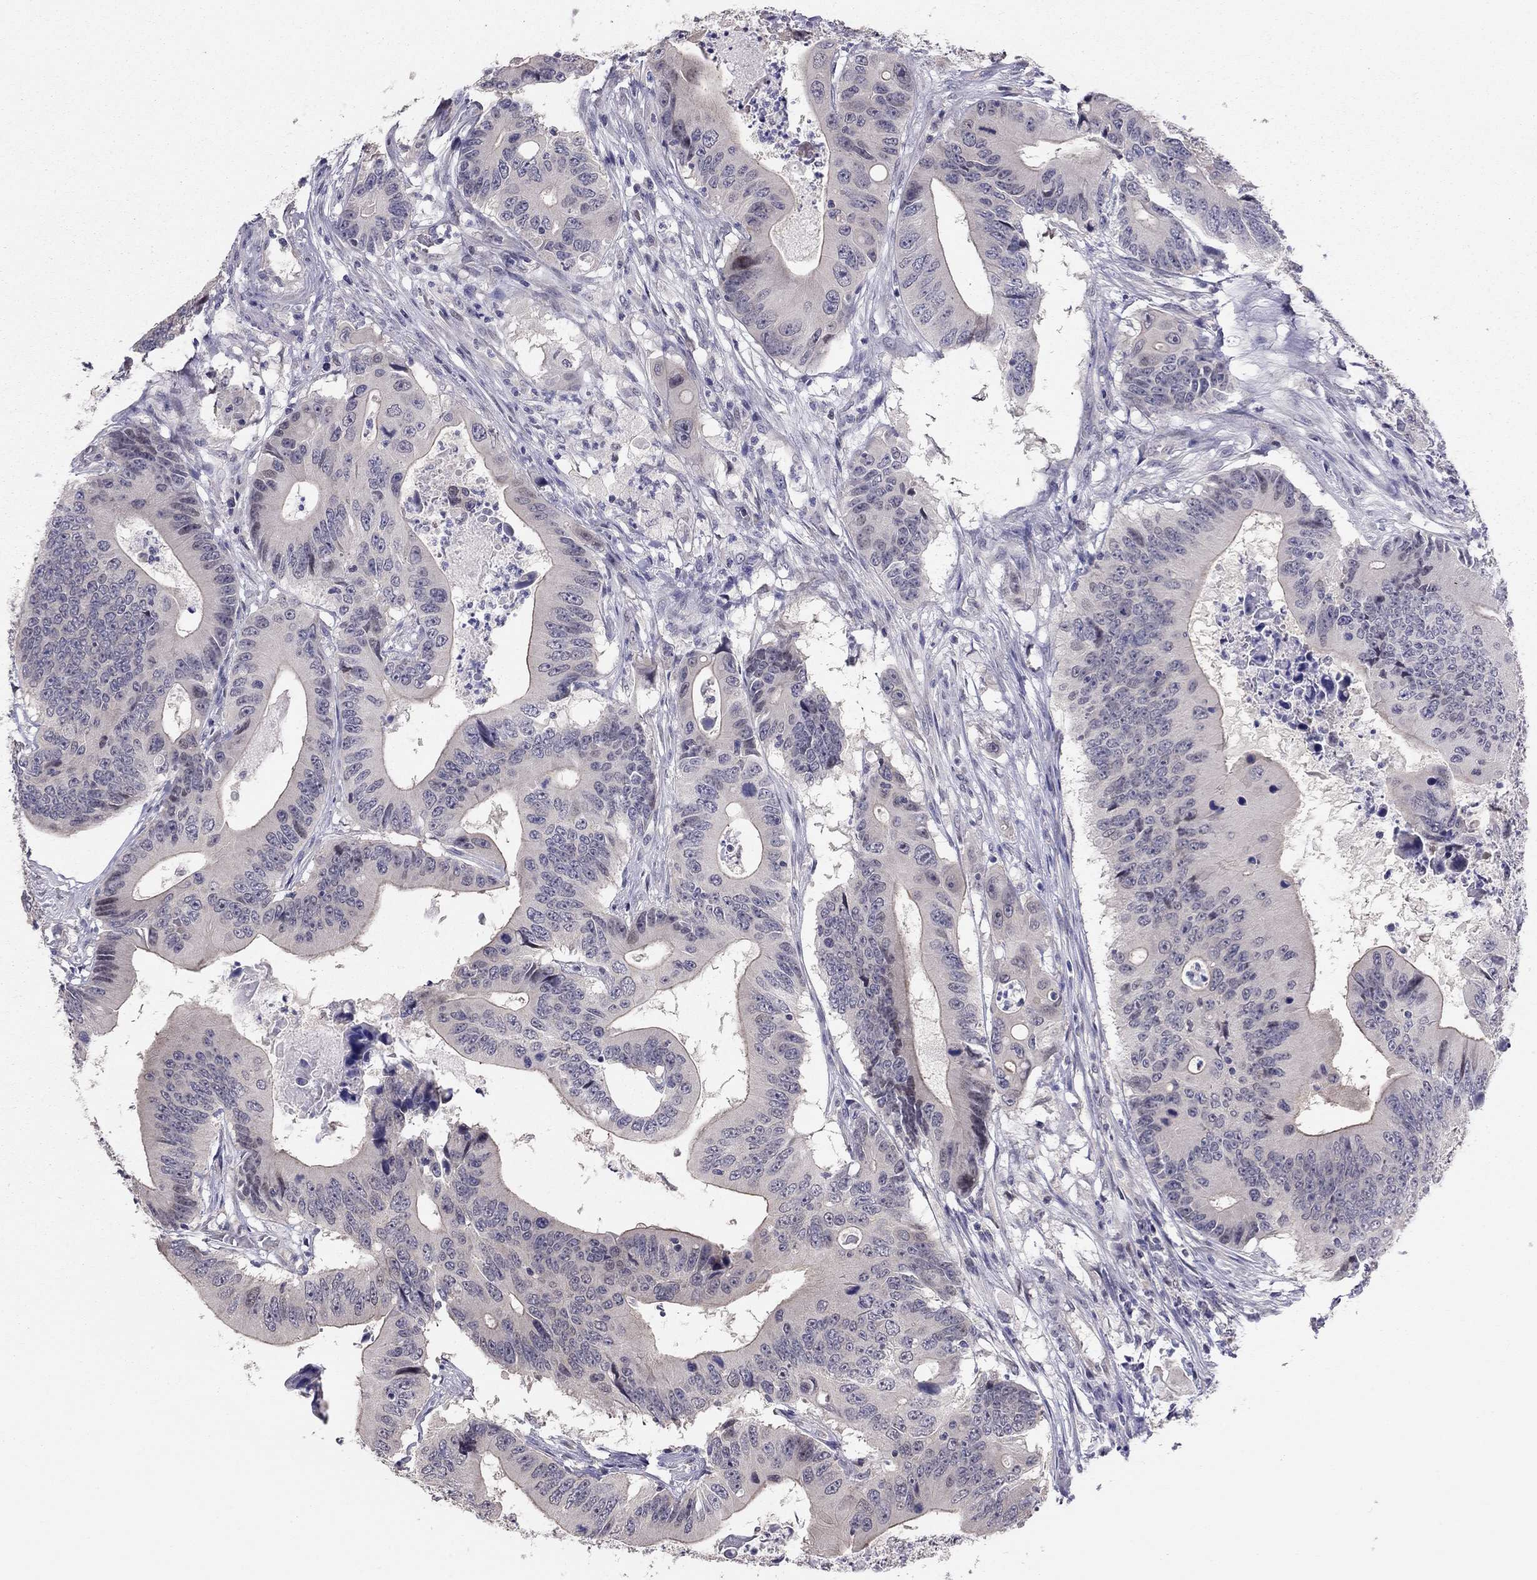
{"staining": {"intensity": "negative", "quantity": "none", "location": "none"}, "tissue": "colorectal cancer", "cell_type": "Tumor cells", "image_type": "cancer", "snomed": [{"axis": "morphology", "description": "Adenocarcinoma, NOS"}, {"axis": "topography", "description": "Colon"}], "caption": "High magnification brightfield microscopy of colorectal cancer (adenocarcinoma) stained with DAB (brown) and counterstained with hematoxylin (blue): tumor cells show no significant positivity. The staining is performed using DAB brown chromogen with nuclei counter-stained in using hematoxylin.", "gene": "HSF2BP", "patient": {"sex": "female", "age": 90}}